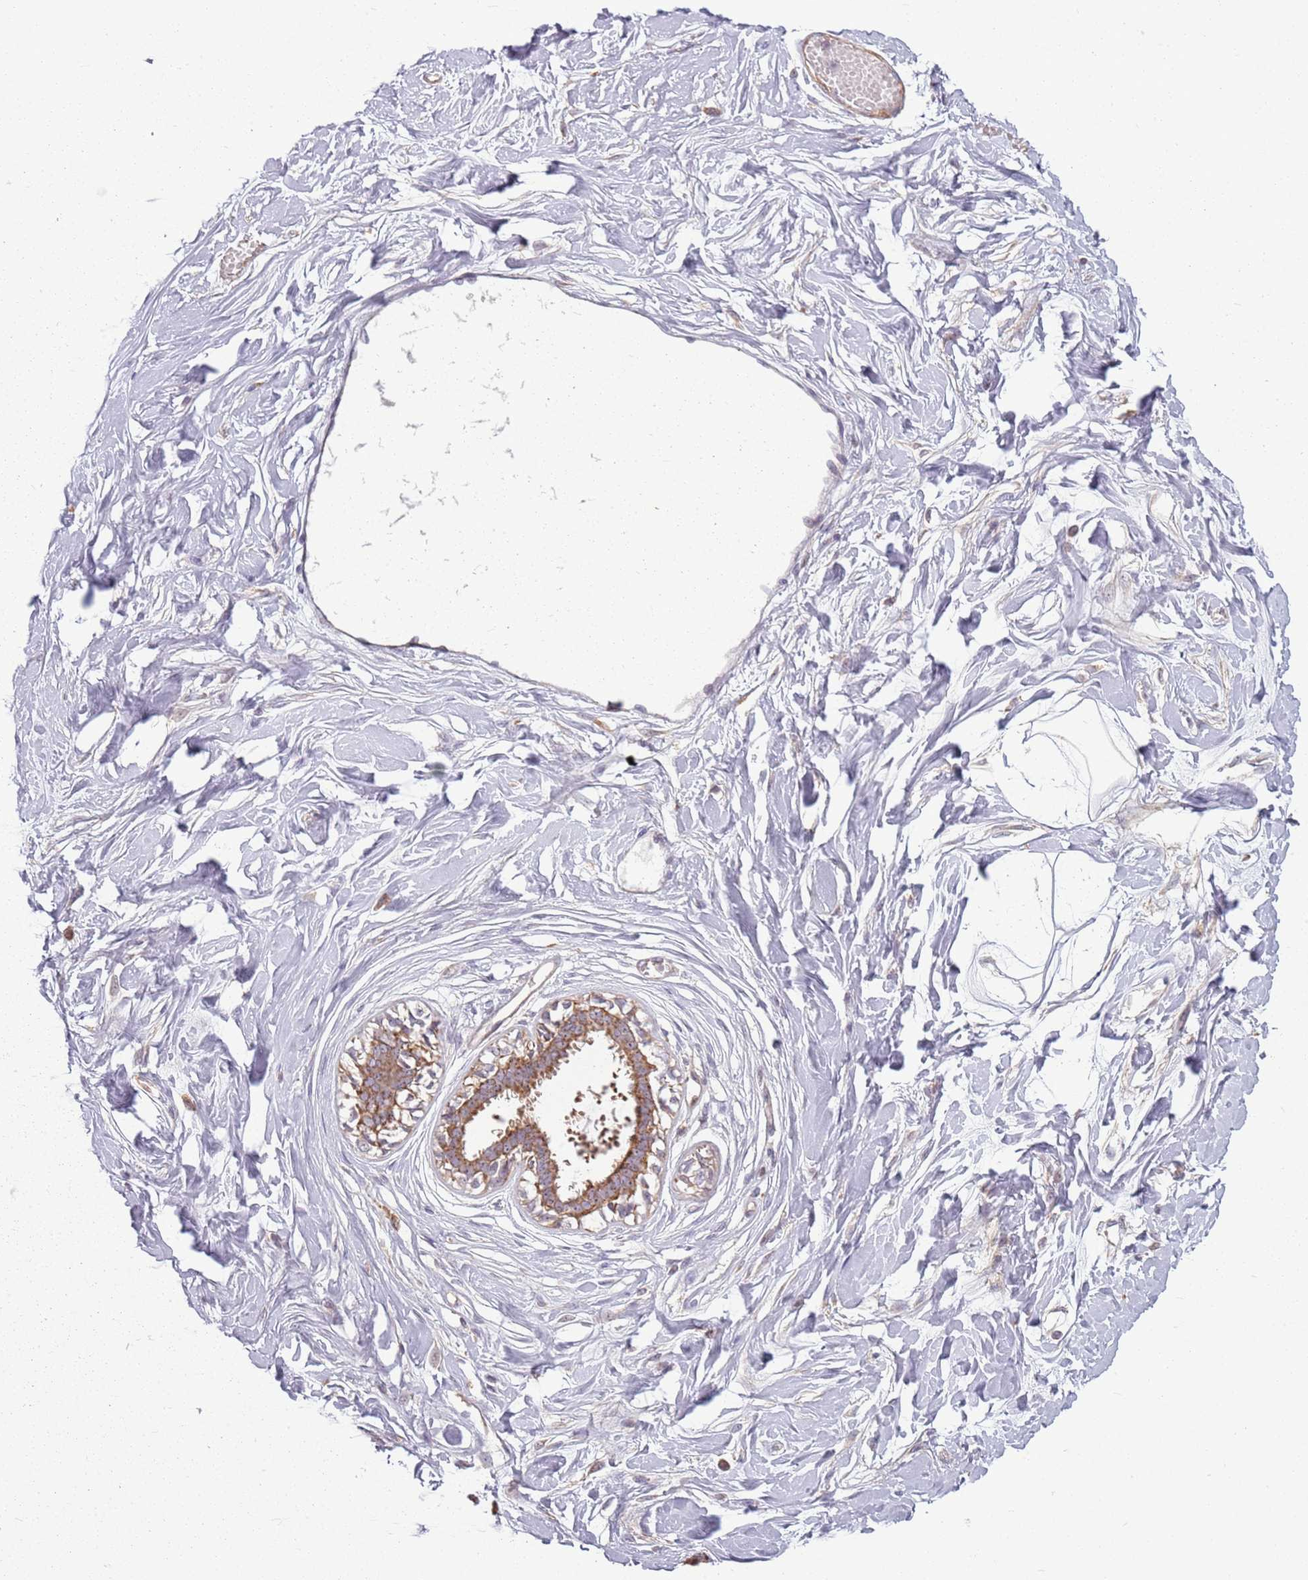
{"staining": {"intensity": "negative", "quantity": "none", "location": "none"}, "tissue": "breast", "cell_type": "Adipocytes", "image_type": "normal", "snomed": [{"axis": "morphology", "description": "Normal tissue, NOS"}, {"axis": "topography", "description": "Breast"}], "caption": "This is a photomicrograph of immunohistochemistry (IHC) staining of benign breast, which shows no staining in adipocytes.", "gene": "RPL21", "patient": {"sex": "female", "age": 45}}